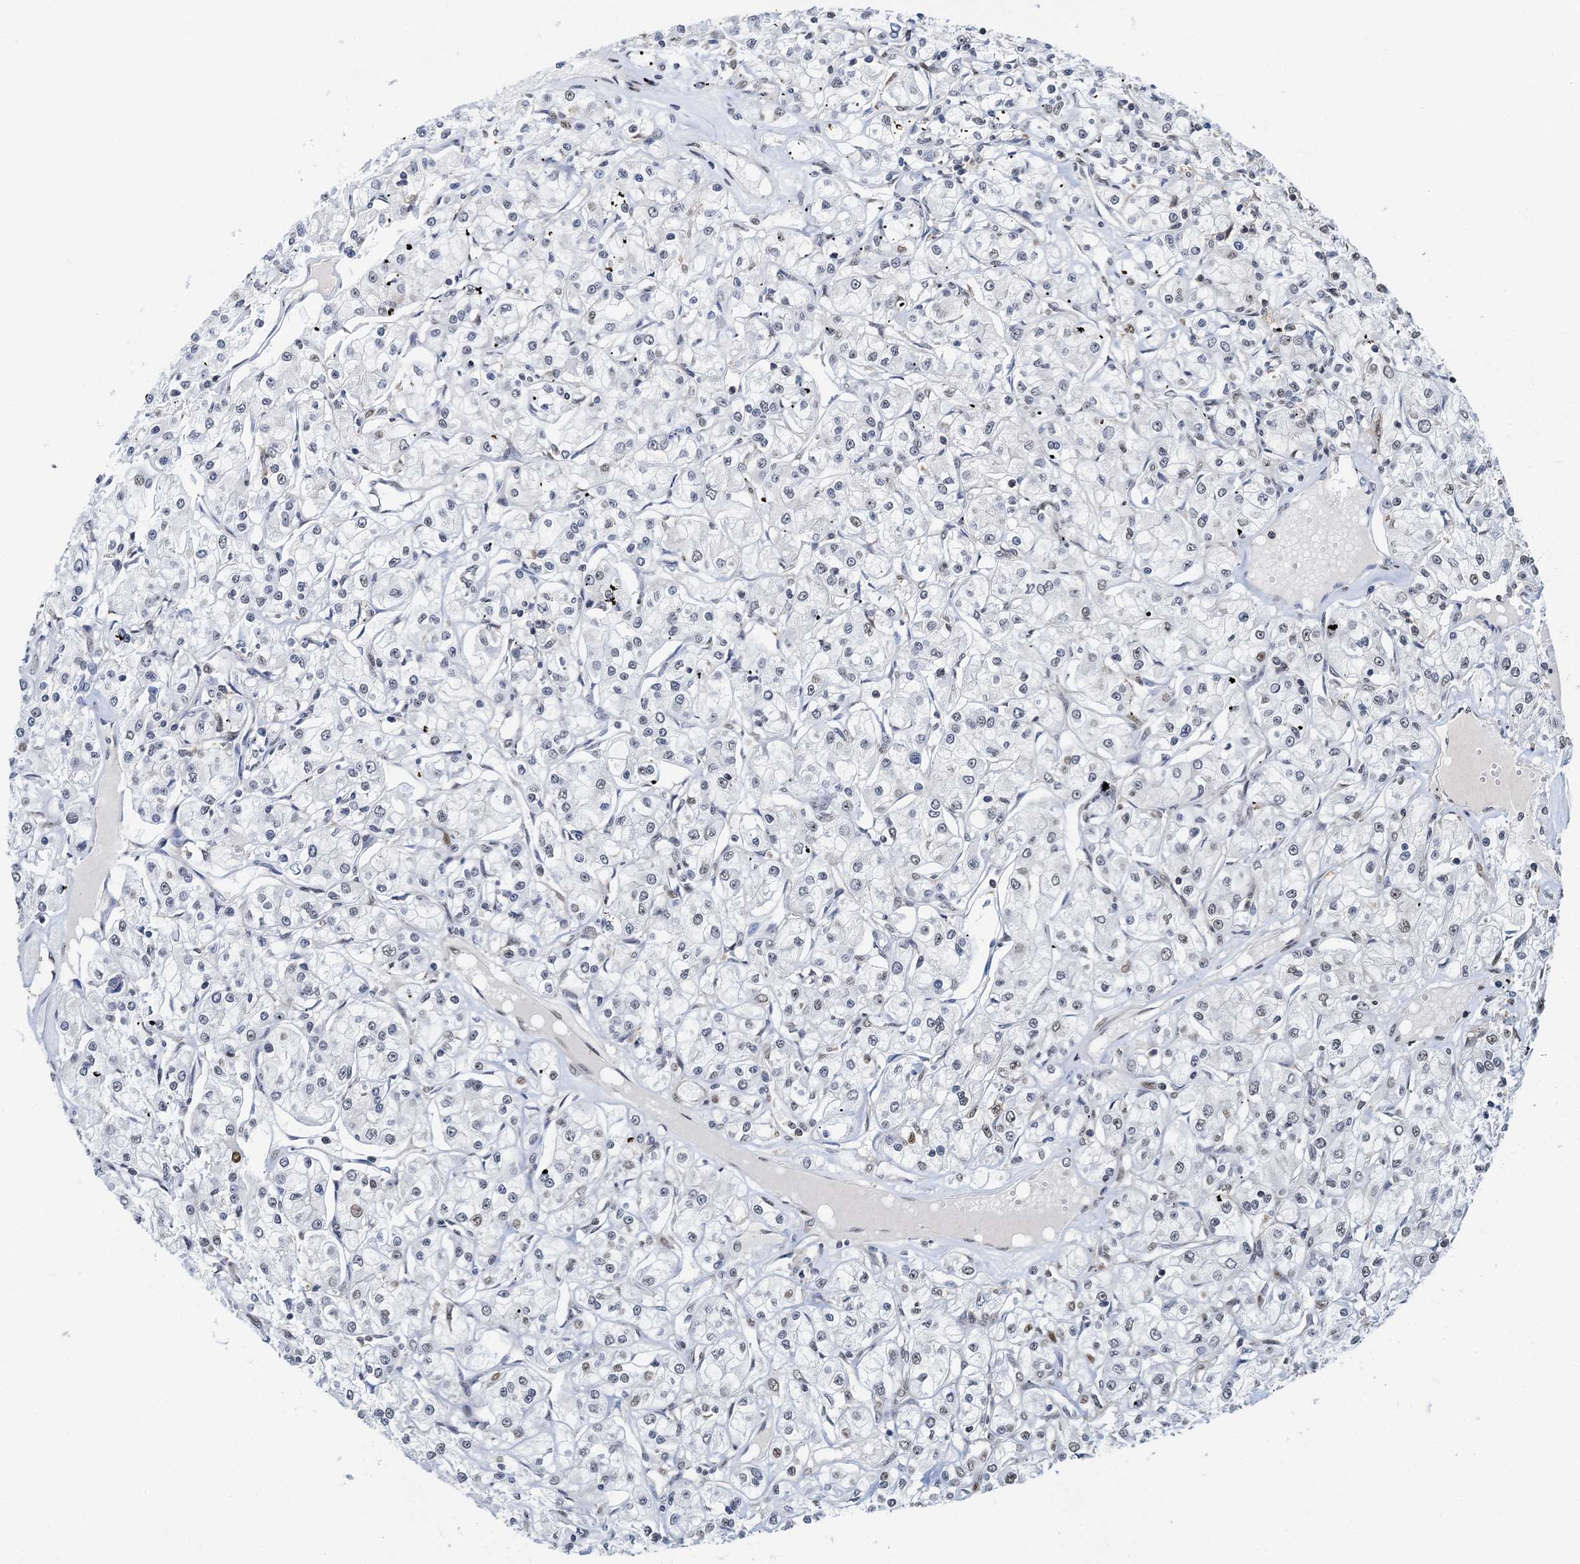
{"staining": {"intensity": "weak", "quantity": "<25%", "location": "nuclear"}, "tissue": "renal cancer", "cell_type": "Tumor cells", "image_type": "cancer", "snomed": [{"axis": "morphology", "description": "Adenocarcinoma, NOS"}, {"axis": "topography", "description": "Kidney"}], "caption": "Micrograph shows no protein positivity in tumor cells of renal adenocarcinoma tissue.", "gene": "RBM26", "patient": {"sex": "female", "age": 59}}